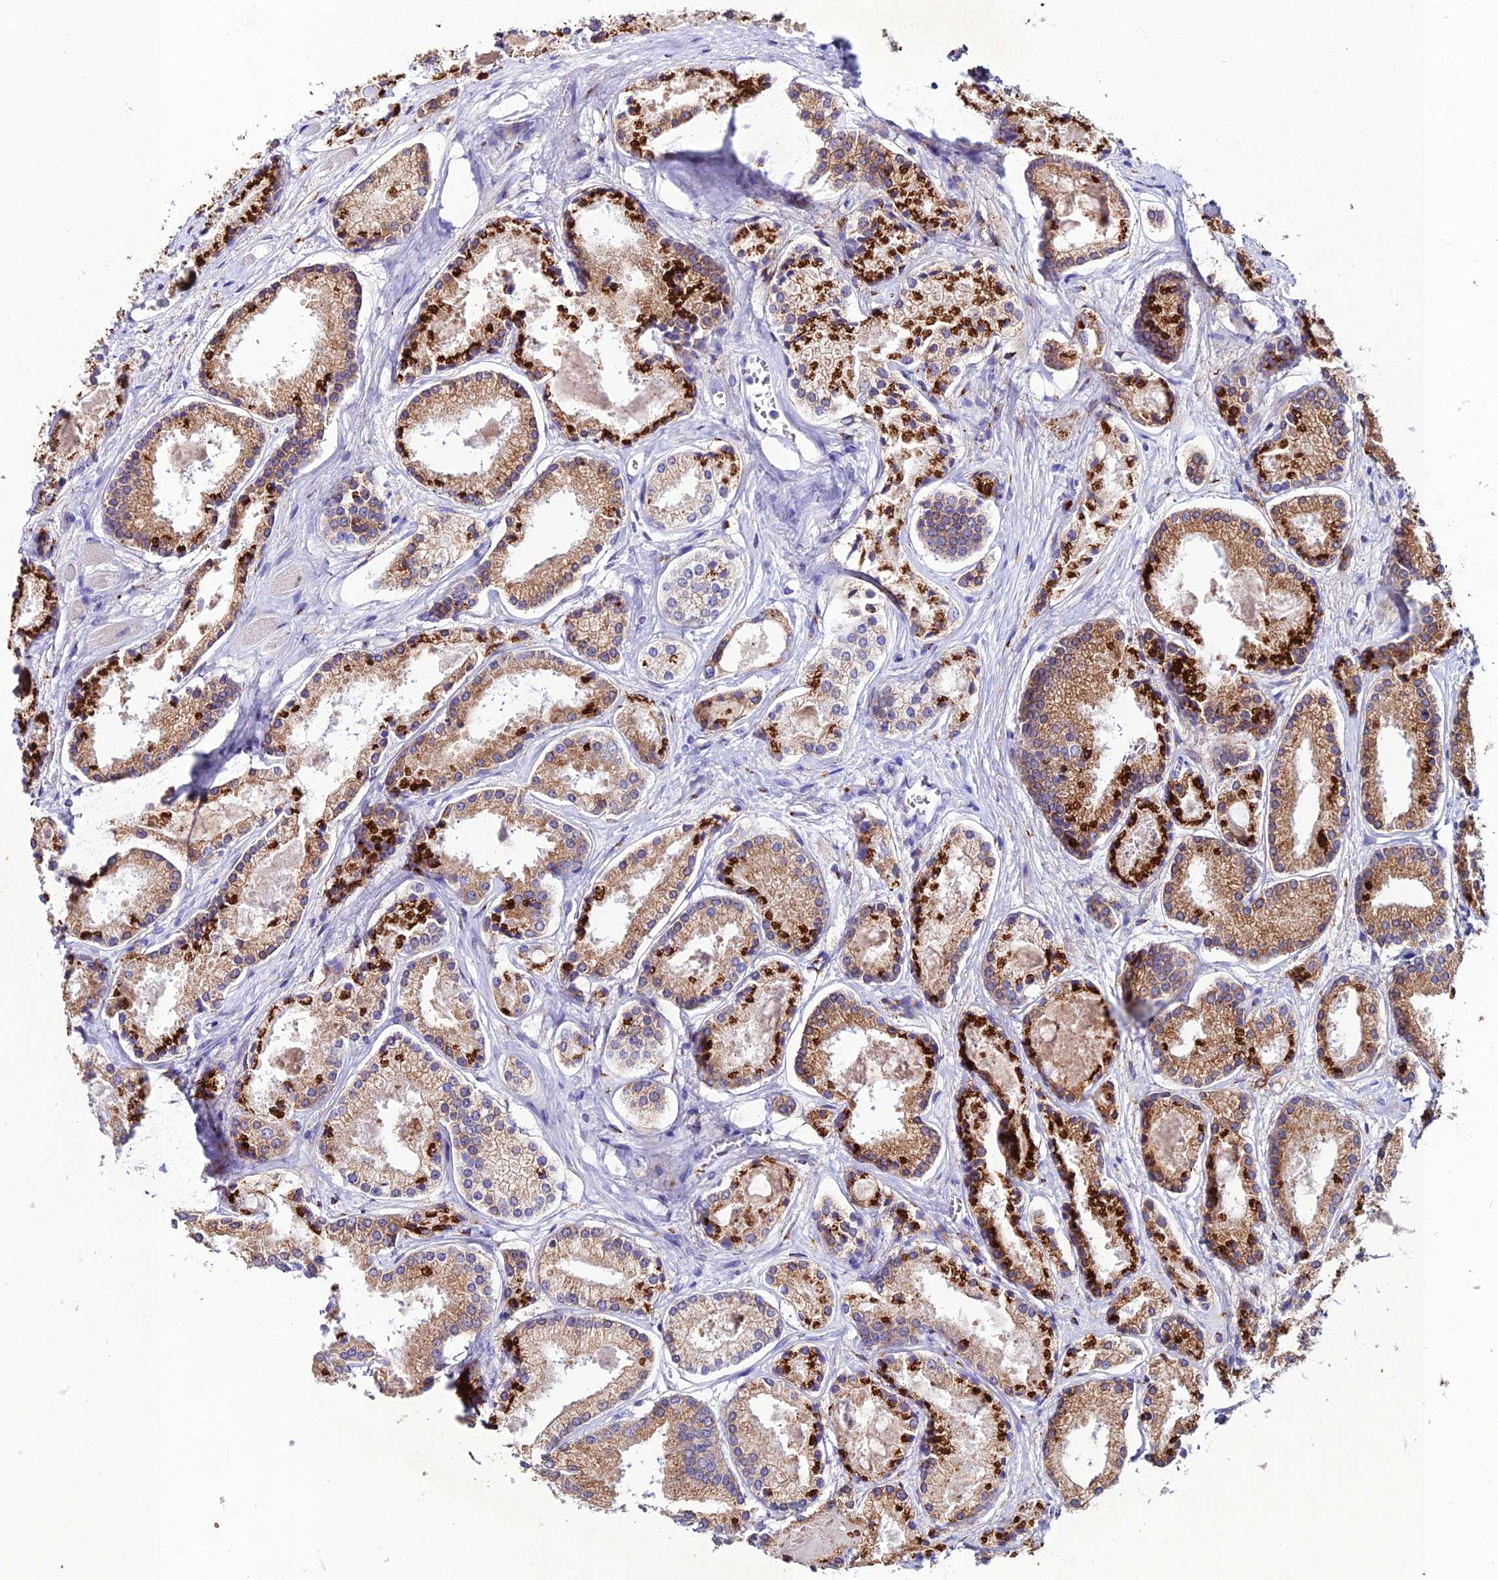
{"staining": {"intensity": "strong", "quantity": "25%-75%", "location": "cytoplasmic/membranous"}, "tissue": "prostate cancer", "cell_type": "Tumor cells", "image_type": "cancer", "snomed": [{"axis": "morphology", "description": "Adenocarcinoma, High grade"}, {"axis": "topography", "description": "Prostate"}], "caption": "A histopathology image showing strong cytoplasmic/membranous positivity in approximately 25%-75% of tumor cells in prostate adenocarcinoma (high-grade), as visualized by brown immunohistochemical staining.", "gene": "OR51Q1", "patient": {"sex": "male", "age": 67}}